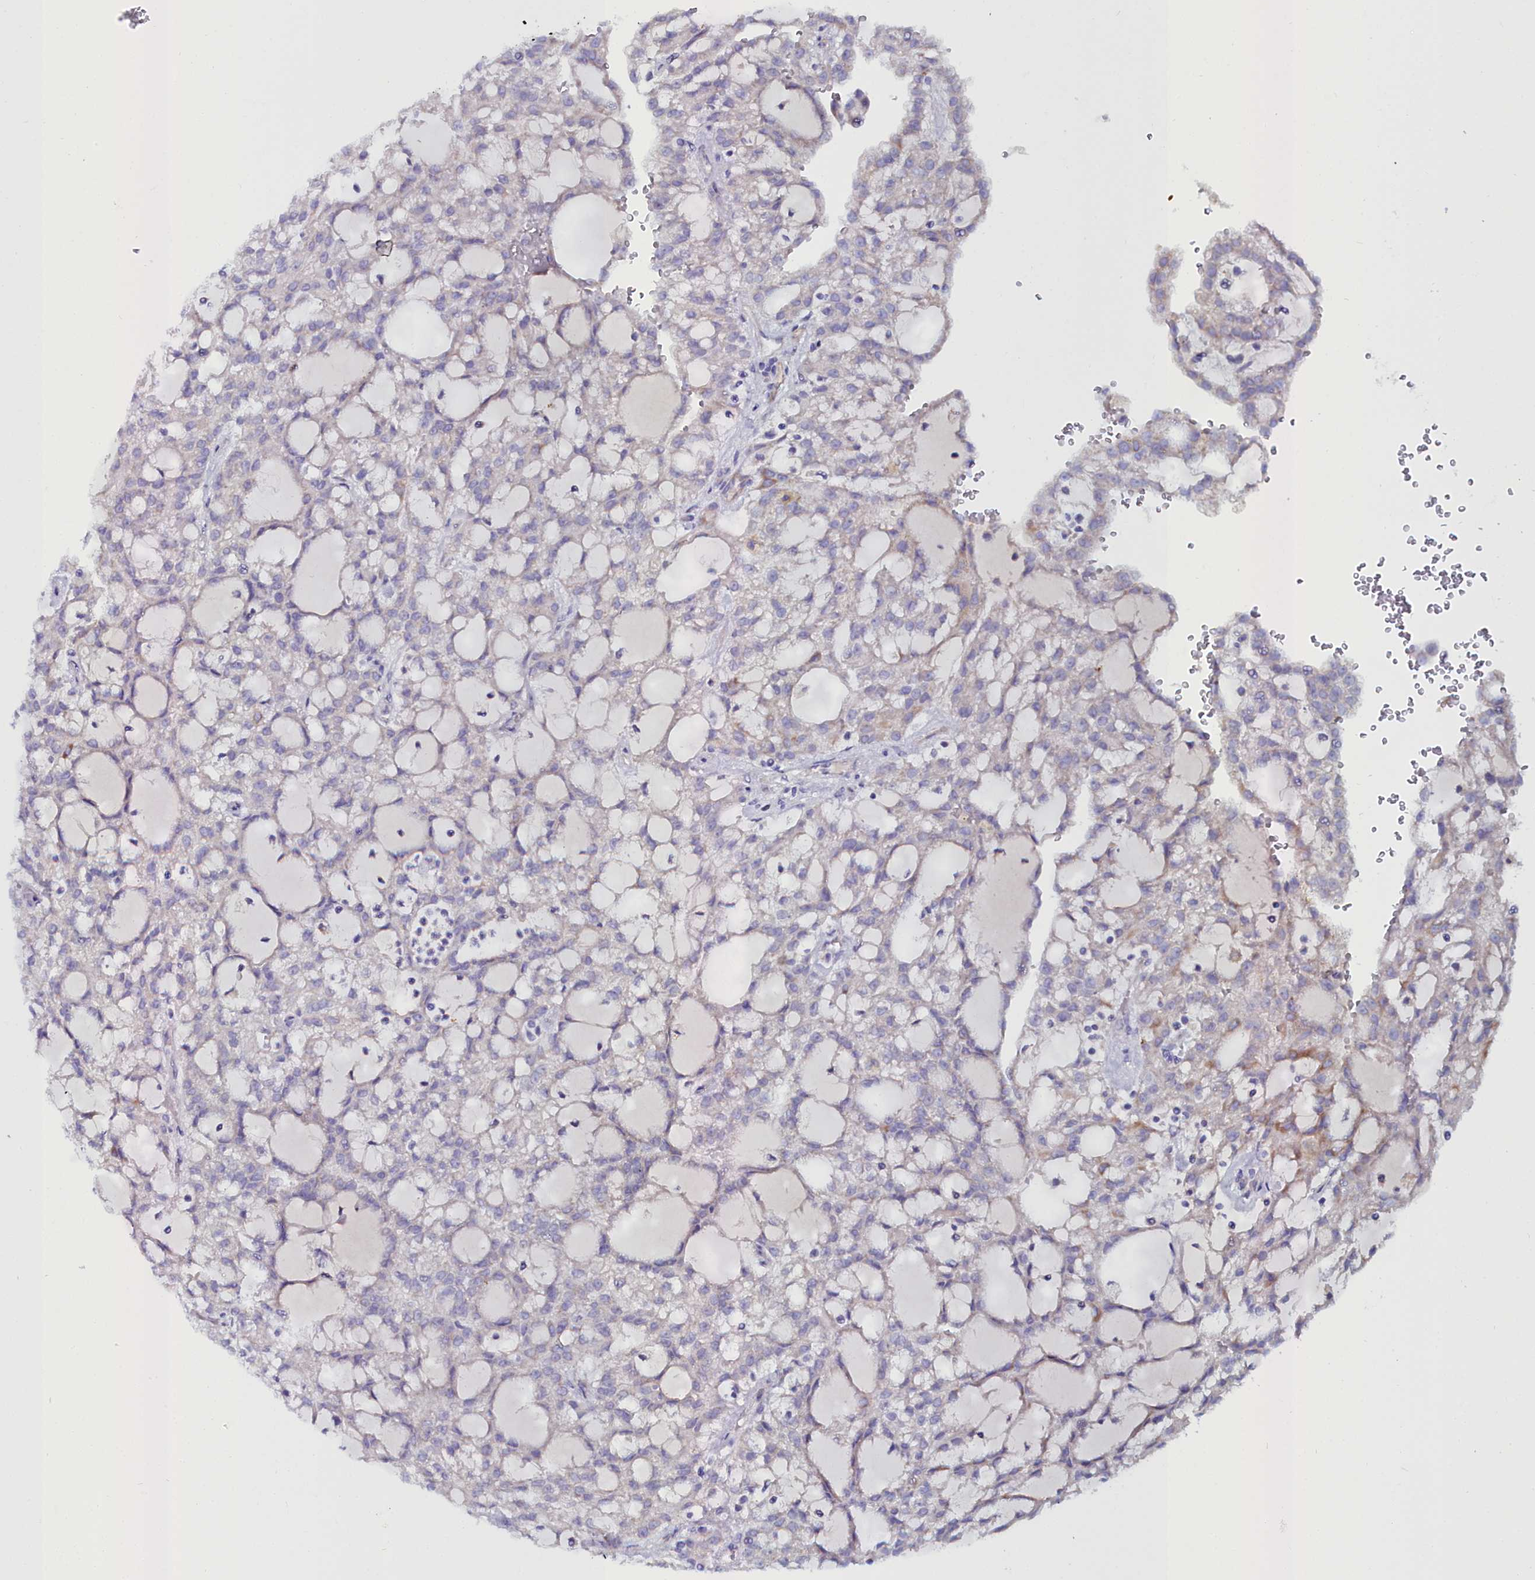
{"staining": {"intensity": "negative", "quantity": "none", "location": "none"}, "tissue": "renal cancer", "cell_type": "Tumor cells", "image_type": "cancer", "snomed": [{"axis": "morphology", "description": "Adenocarcinoma, NOS"}, {"axis": "topography", "description": "Kidney"}], "caption": "This is an immunohistochemistry image of human renal cancer (adenocarcinoma). There is no staining in tumor cells.", "gene": "SLC49A3", "patient": {"sex": "male", "age": 63}}